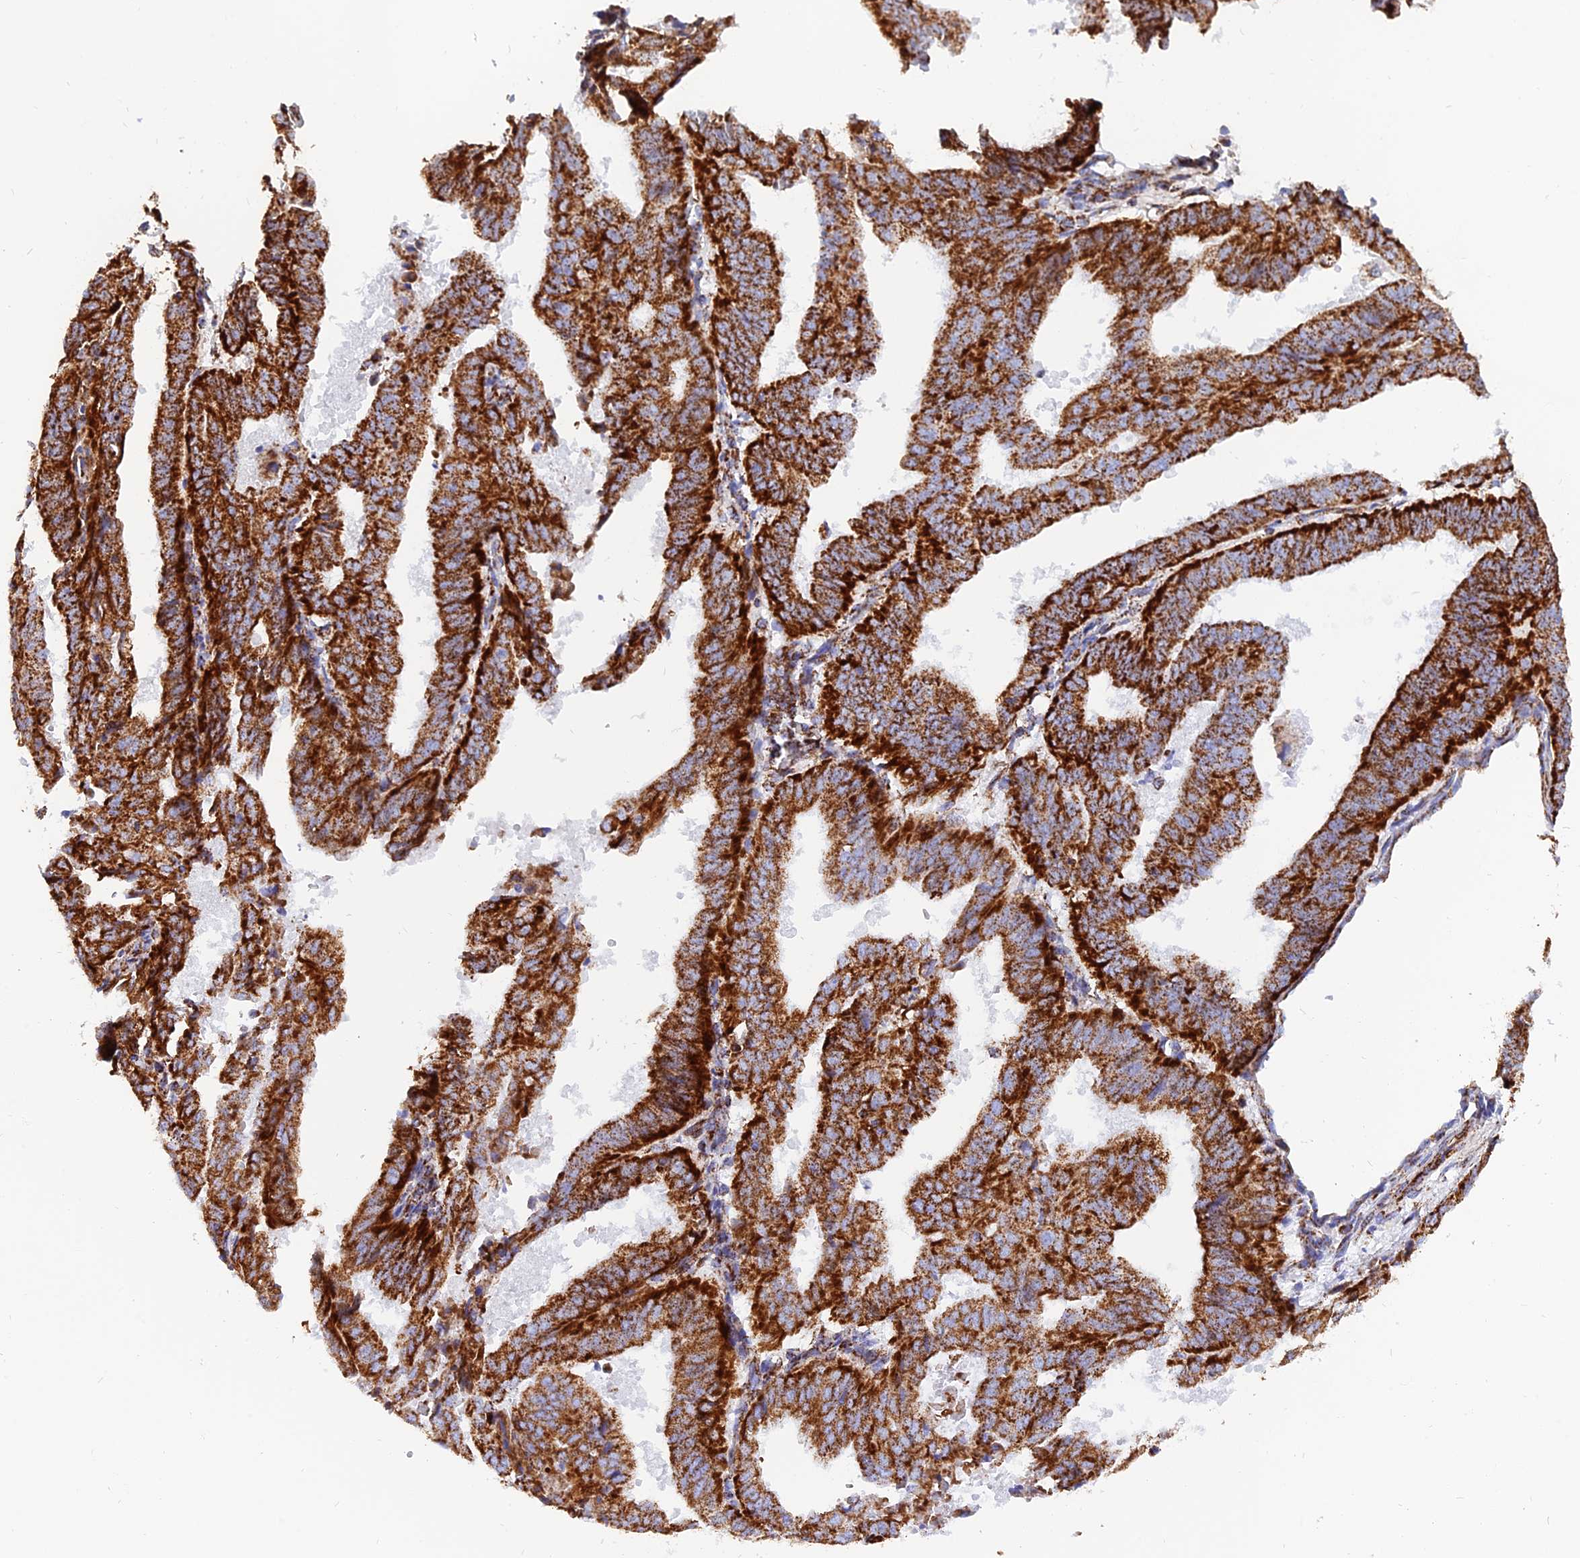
{"staining": {"intensity": "strong", "quantity": ">75%", "location": "cytoplasmic/membranous"}, "tissue": "endometrial cancer", "cell_type": "Tumor cells", "image_type": "cancer", "snomed": [{"axis": "morphology", "description": "Adenocarcinoma, NOS"}, {"axis": "topography", "description": "Uterus"}], "caption": "About >75% of tumor cells in endometrial cancer (adenocarcinoma) exhibit strong cytoplasmic/membranous protein expression as visualized by brown immunohistochemical staining.", "gene": "NDUFB6", "patient": {"sex": "female", "age": 77}}